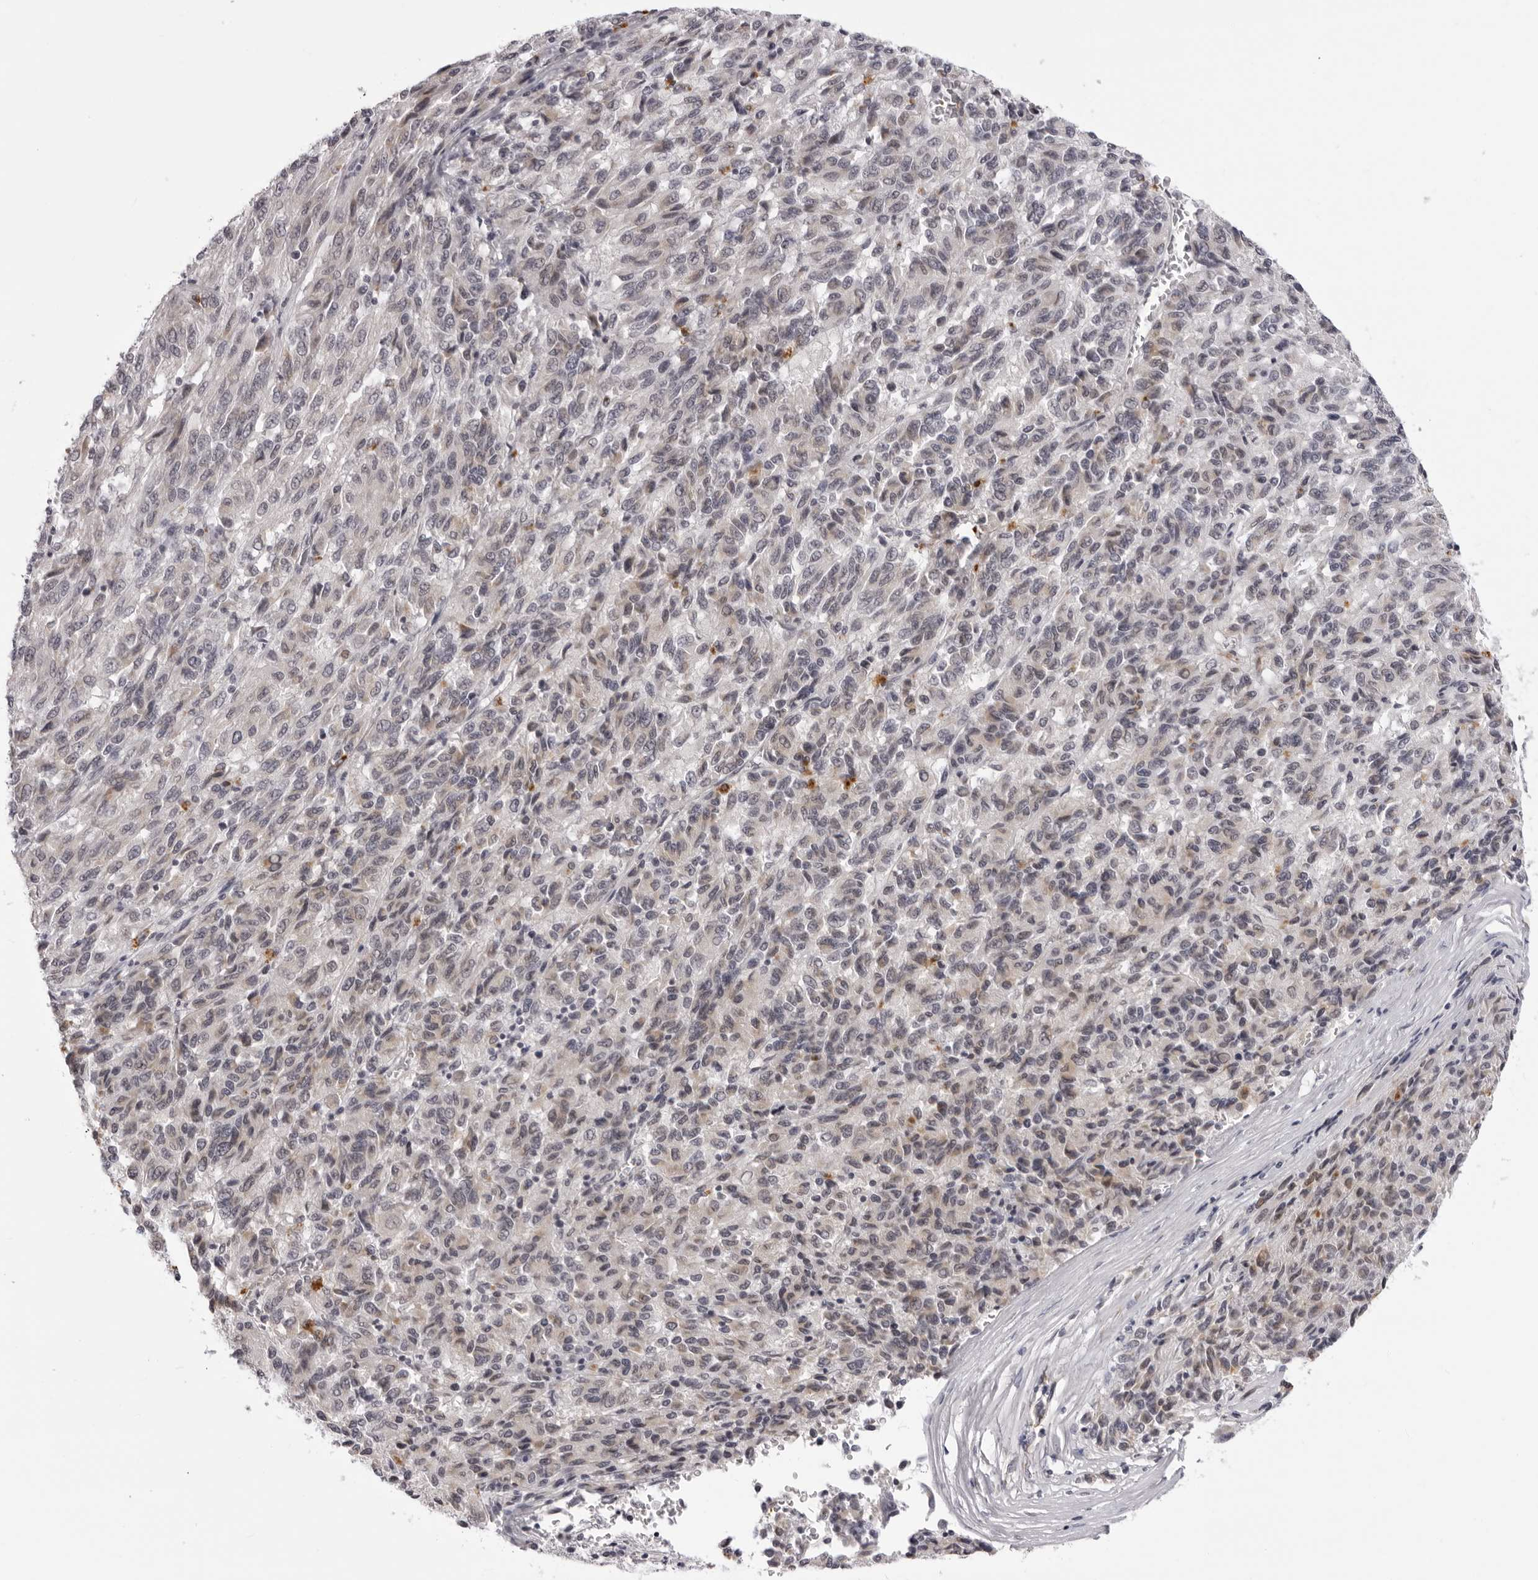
{"staining": {"intensity": "negative", "quantity": "none", "location": "none"}, "tissue": "melanoma", "cell_type": "Tumor cells", "image_type": "cancer", "snomed": [{"axis": "morphology", "description": "Malignant melanoma, Metastatic site"}, {"axis": "topography", "description": "Lung"}], "caption": "Tumor cells show no significant protein staining in malignant melanoma (metastatic site).", "gene": "SUGCT", "patient": {"sex": "male", "age": 64}}